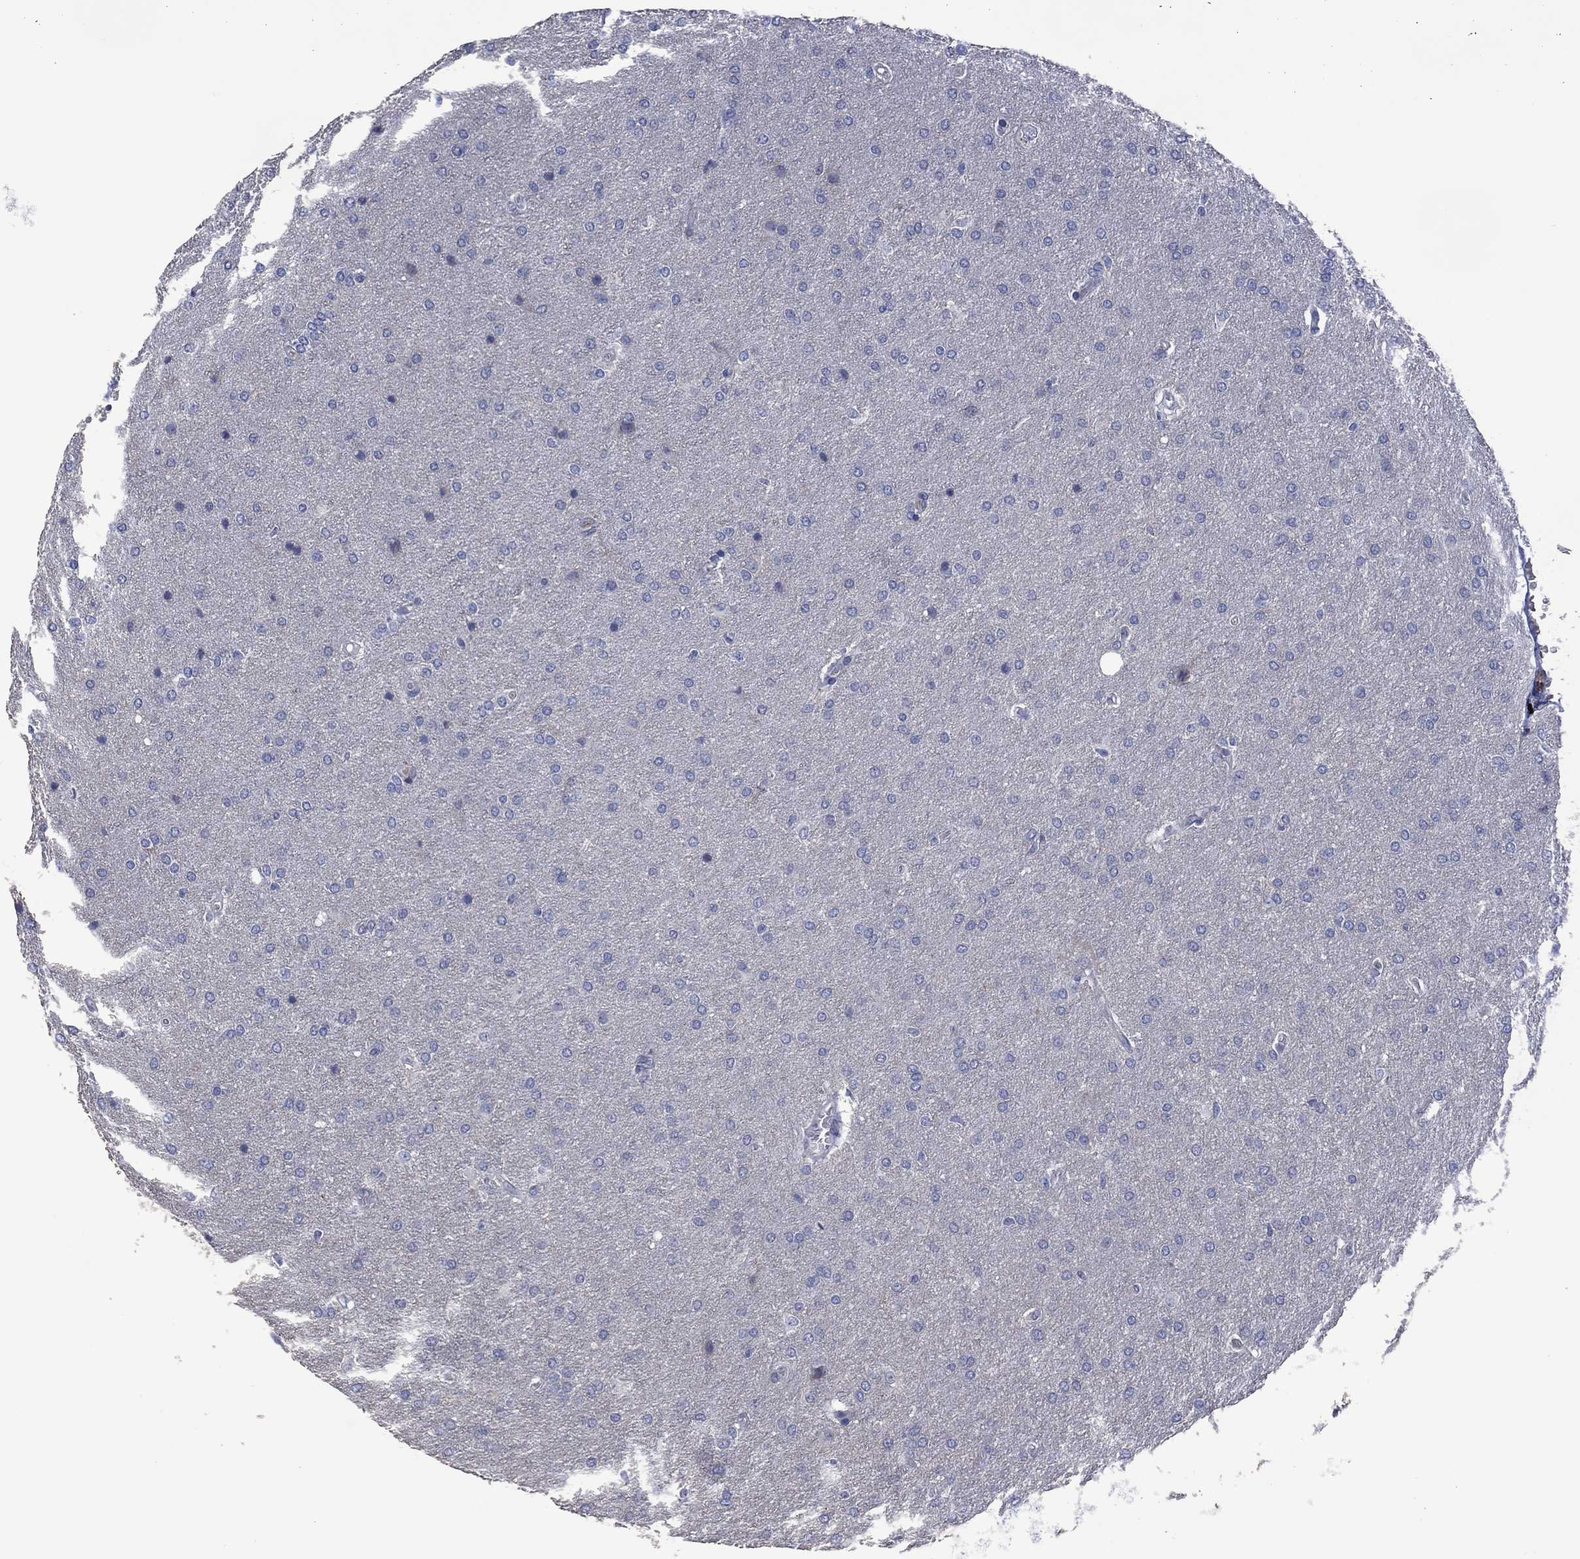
{"staining": {"intensity": "negative", "quantity": "none", "location": "none"}, "tissue": "glioma", "cell_type": "Tumor cells", "image_type": "cancer", "snomed": [{"axis": "morphology", "description": "Glioma, malignant, Low grade"}, {"axis": "topography", "description": "Brain"}], "caption": "This is an immunohistochemistry image of human glioma. There is no staining in tumor cells.", "gene": "USP26", "patient": {"sex": "female", "age": 32}}